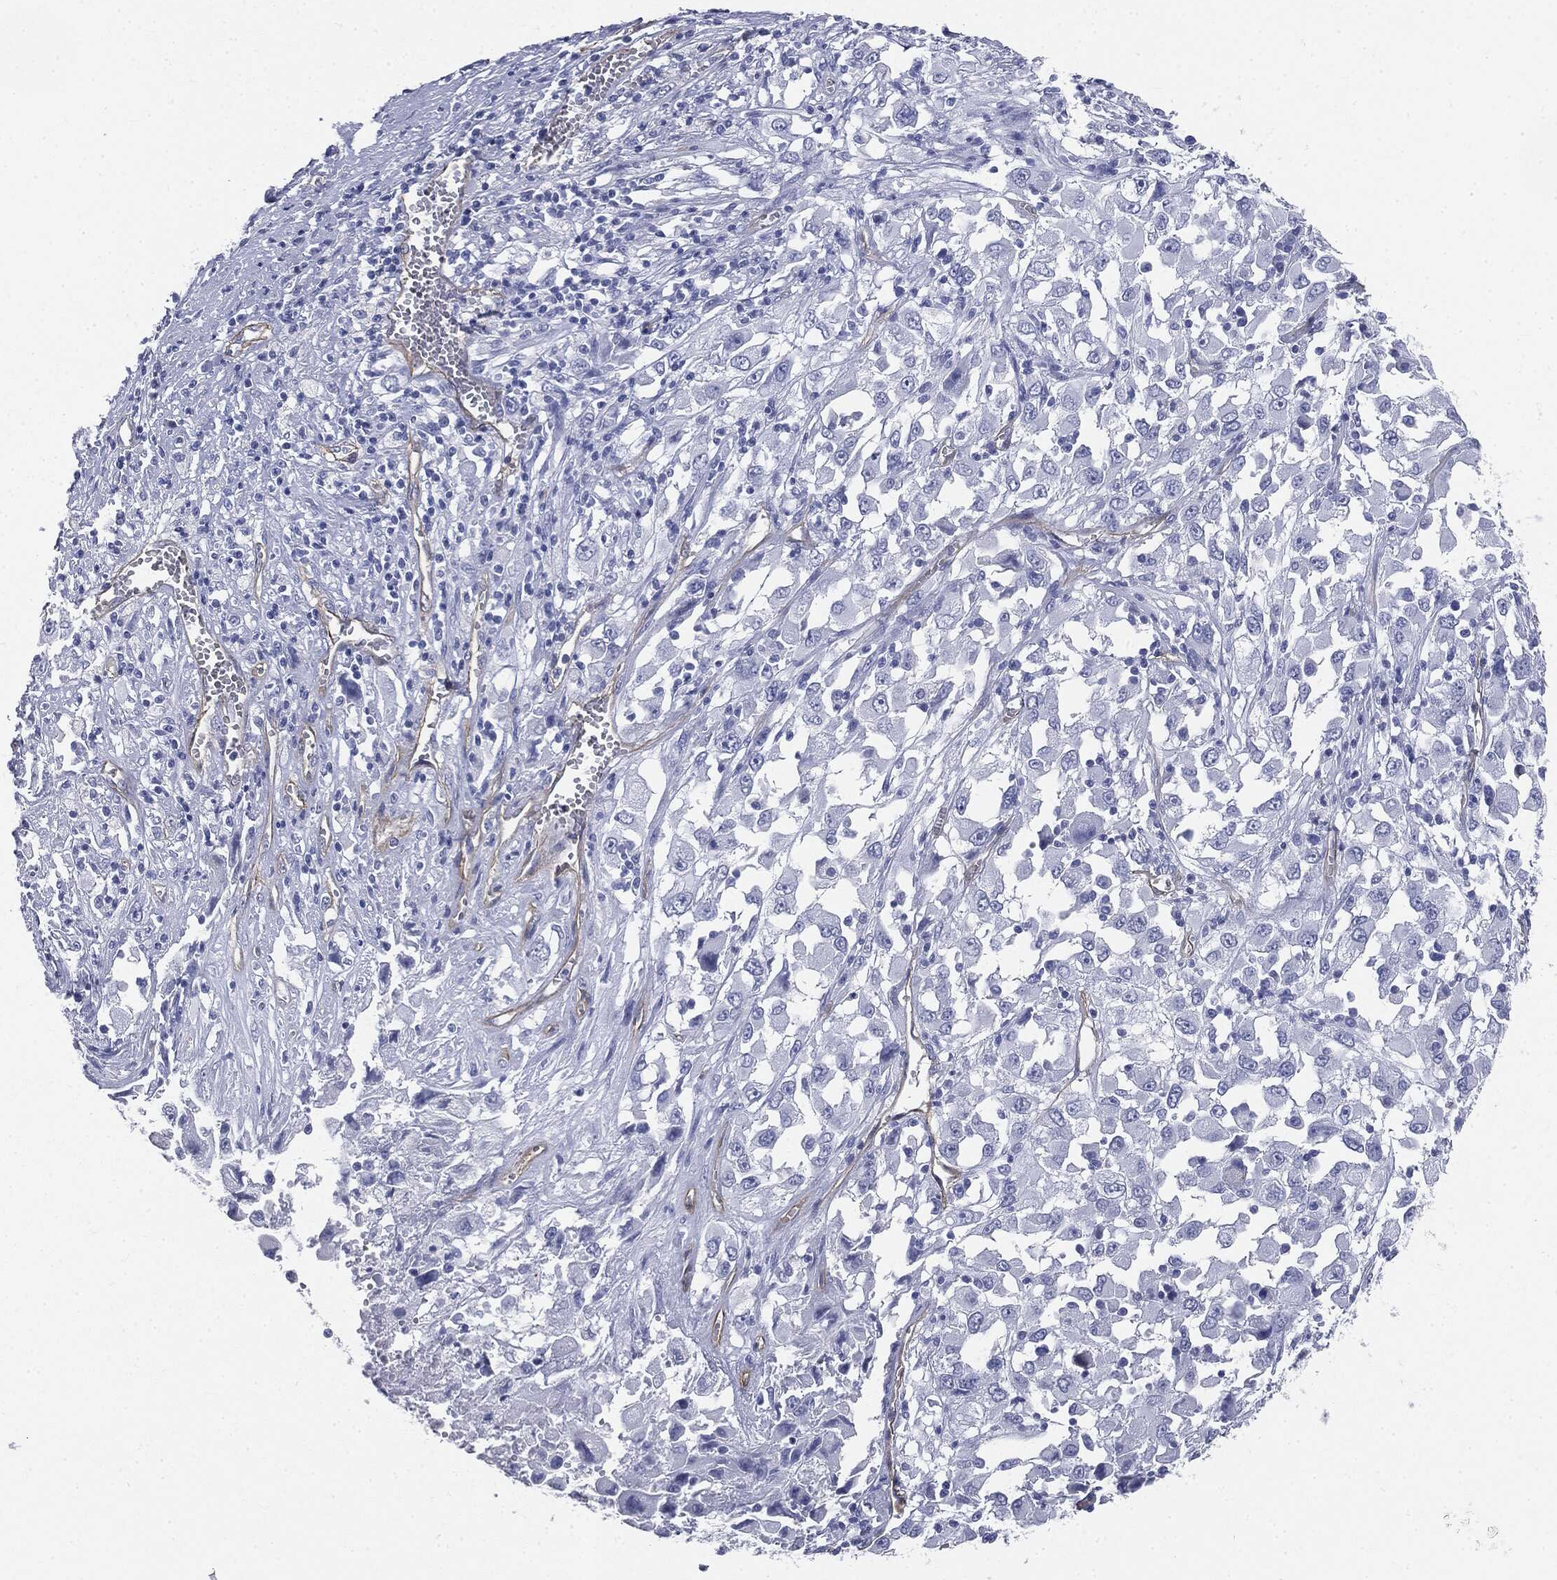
{"staining": {"intensity": "negative", "quantity": "none", "location": "none"}, "tissue": "melanoma", "cell_type": "Tumor cells", "image_type": "cancer", "snomed": [{"axis": "morphology", "description": "Malignant melanoma, Metastatic site"}, {"axis": "topography", "description": "Soft tissue"}], "caption": "Tumor cells are negative for protein expression in human malignant melanoma (metastatic site).", "gene": "MUC5AC", "patient": {"sex": "male", "age": 50}}